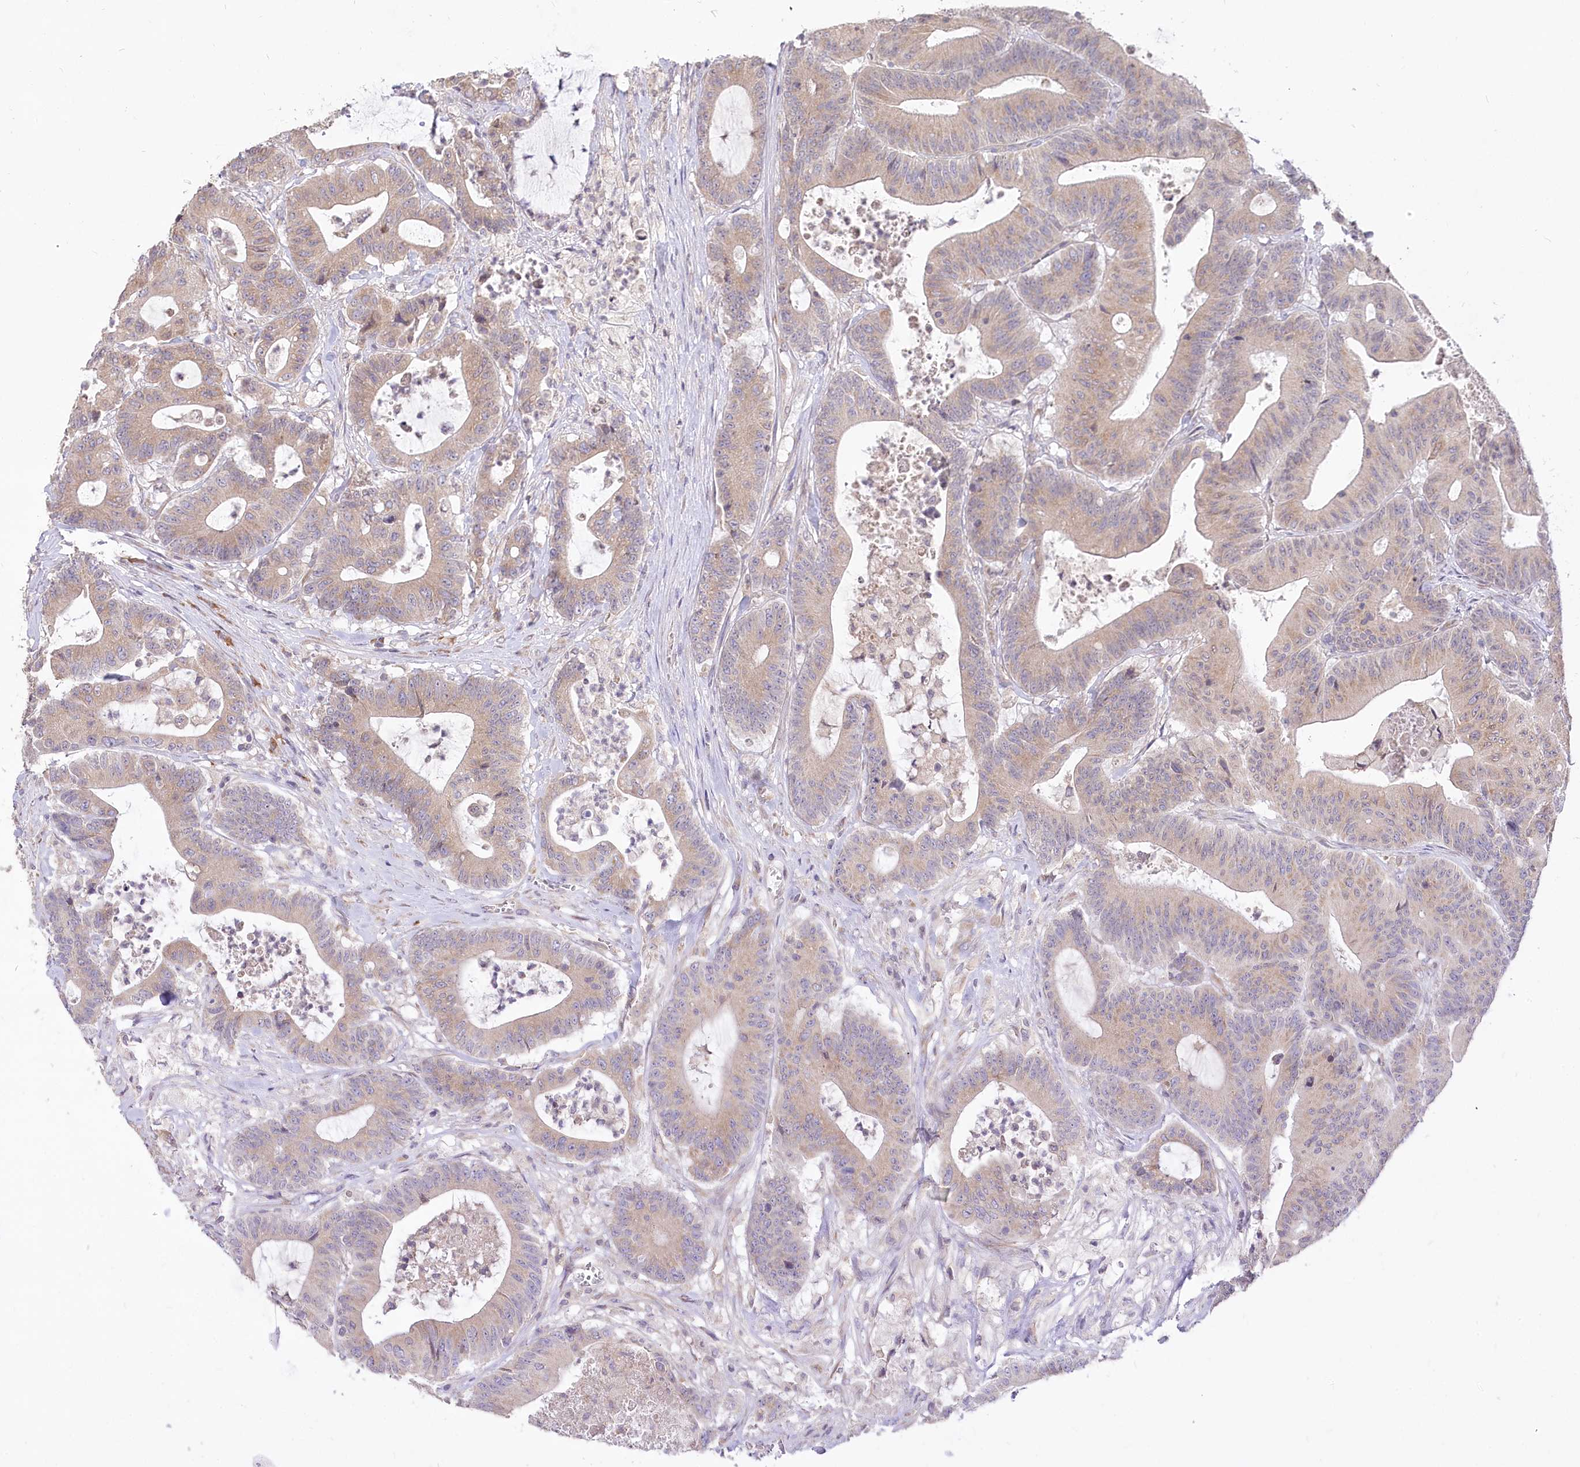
{"staining": {"intensity": "weak", "quantity": "25%-75%", "location": "cytoplasmic/membranous"}, "tissue": "colorectal cancer", "cell_type": "Tumor cells", "image_type": "cancer", "snomed": [{"axis": "morphology", "description": "Adenocarcinoma, NOS"}, {"axis": "topography", "description": "Colon"}], "caption": "This is a micrograph of immunohistochemistry (IHC) staining of colorectal cancer, which shows weak positivity in the cytoplasmic/membranous of tumor cells.", "gene": "STT3B", "patient": {"sex": "female", "age": 84}}